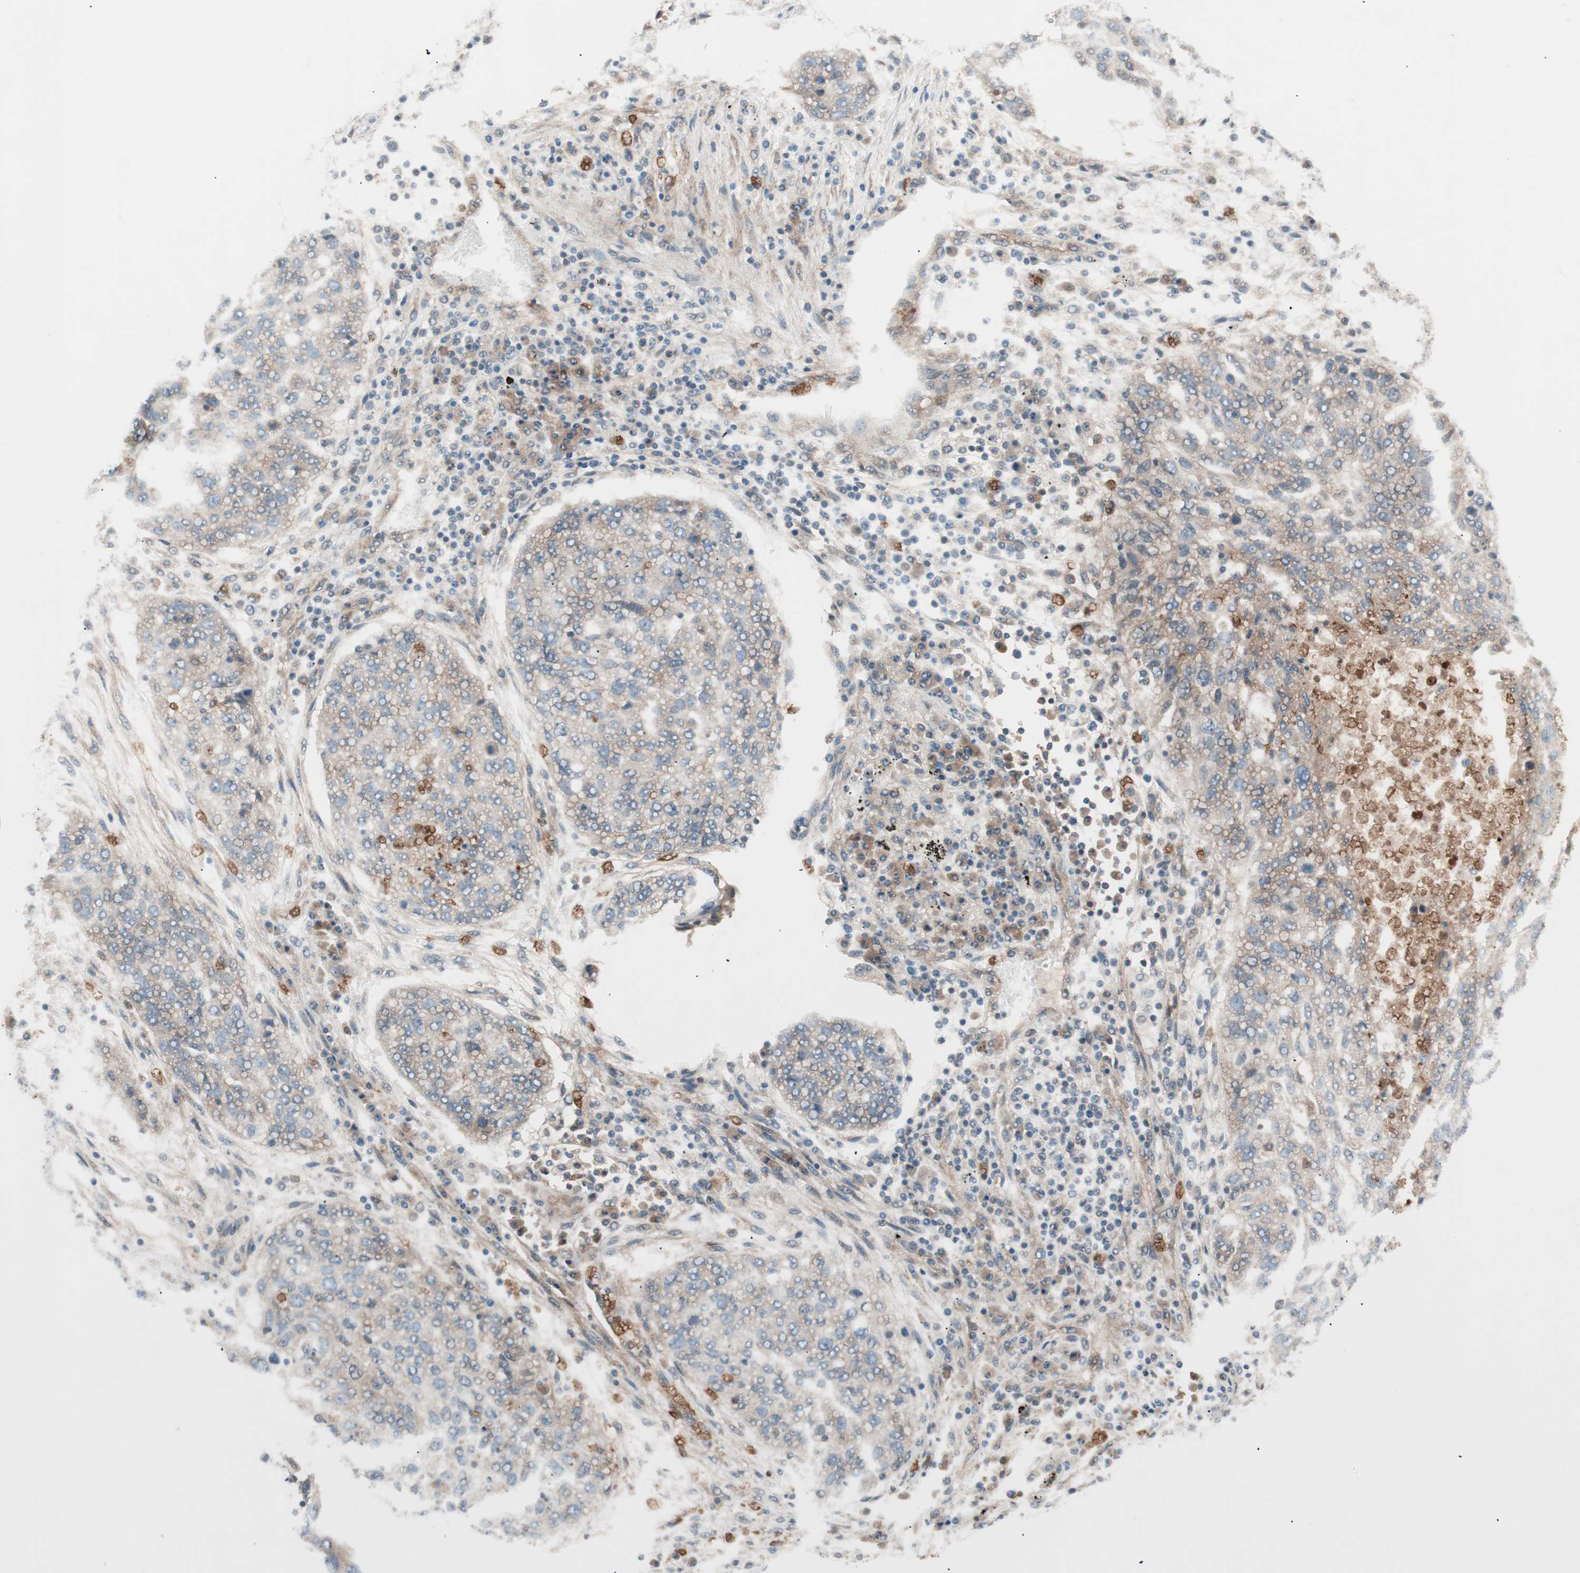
{"staining": {"intensity": "weak", "quantity": ">75%", "location": "cytoplasmic/membranous"}, "tissue": "lung cancer", "cell_type": "Tumor cells", "image_type": "cancer", "snomed": [{"axis": "morphology", "description": "Squamous cell carcinoma, NOS"}, {"axis": "topography", "description": "Lung"}], "caption": "Weak cytoplasmic/membranous protein staining is identified in approximately >75% of tumor cells in lung cancer (squamous cell carcinoma). Using DAB (brown) and hematoxylin (blue) stains, captured at high magnification using brightfield microscopy.", "gene": "TSG101", "patient": {"sex": "female", "age": 63}}